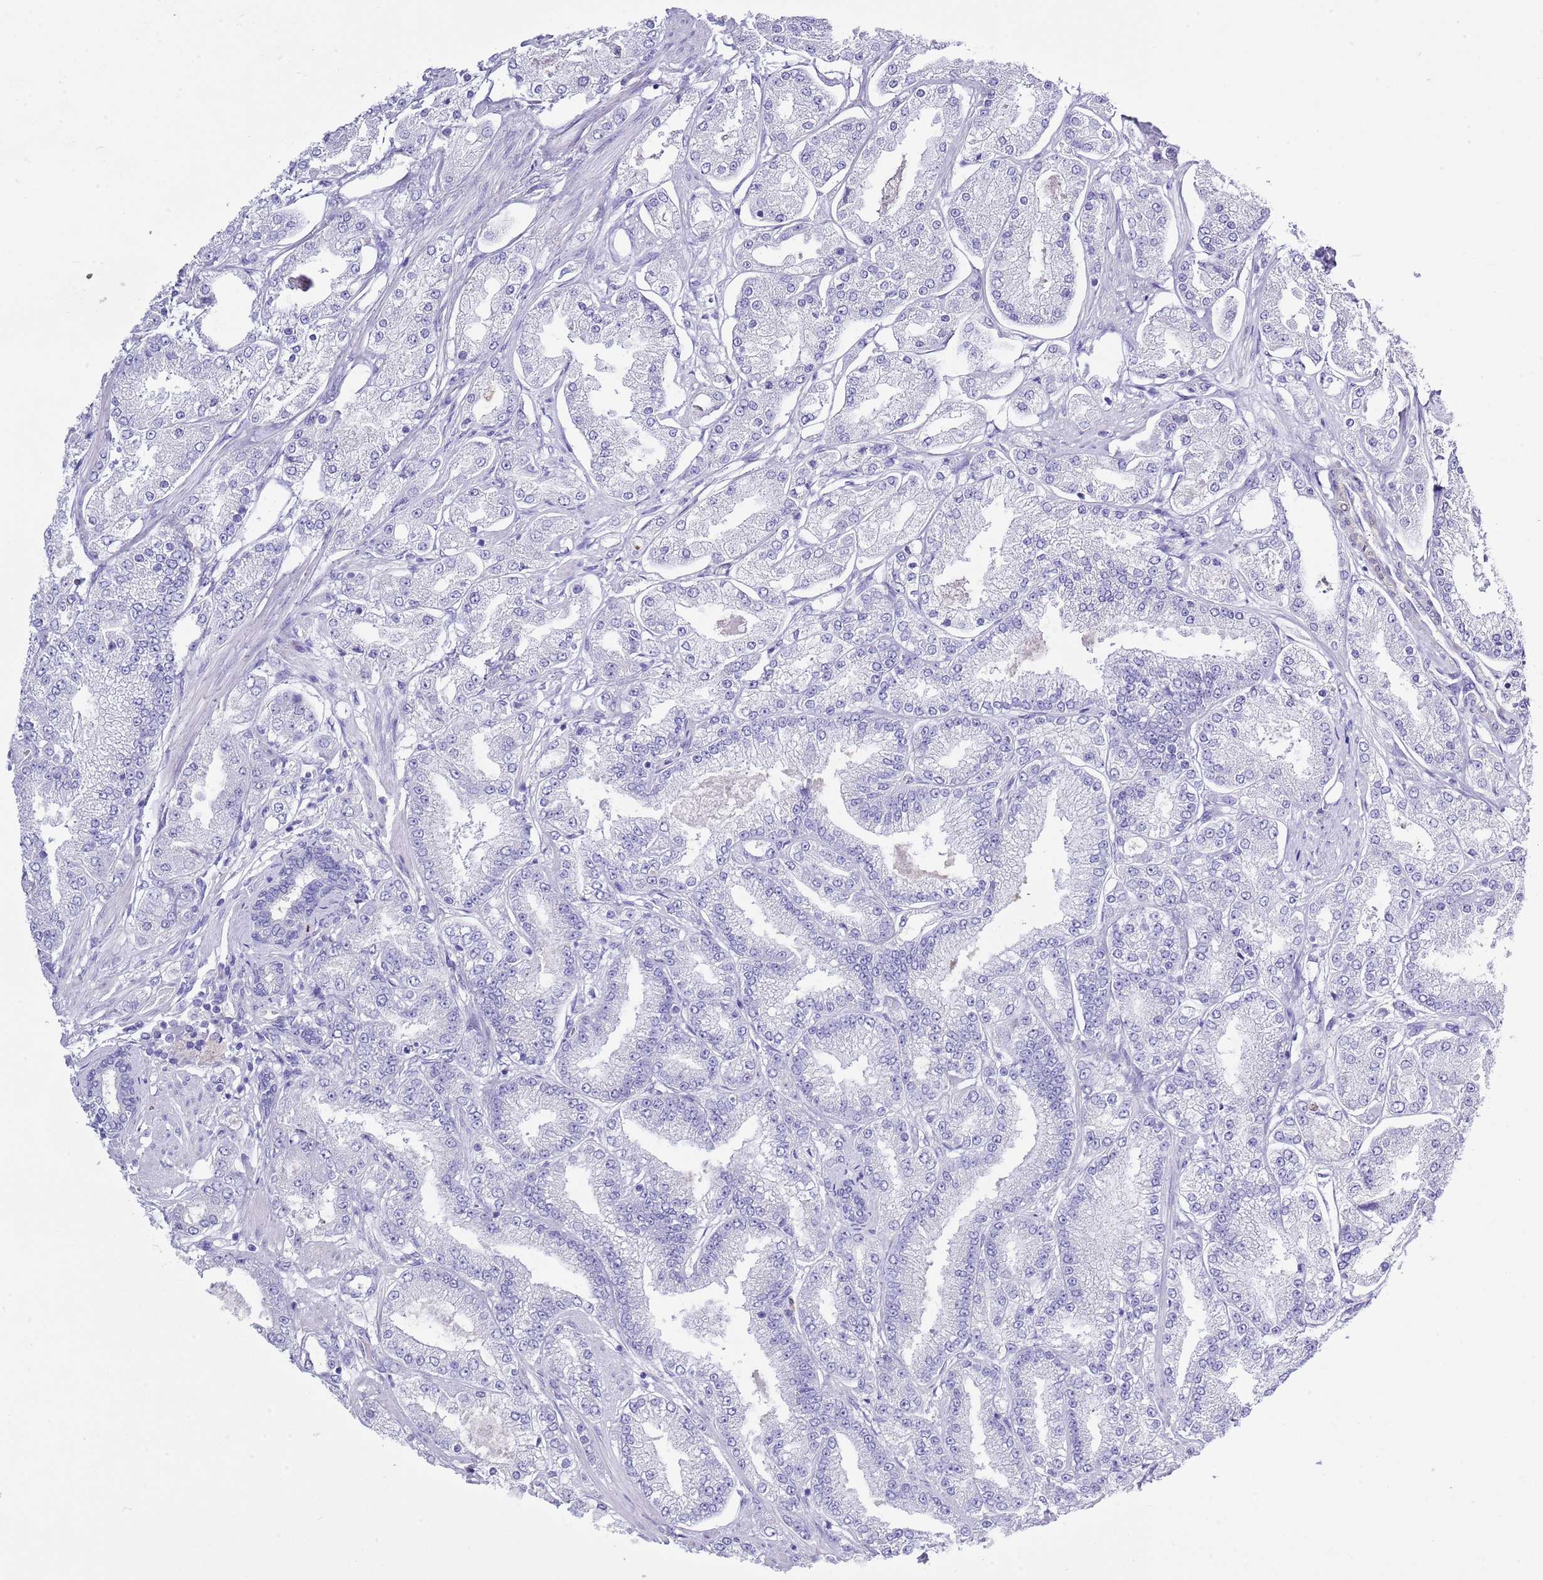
{"staining": {"intensity": "negative", "quantity": "none", "location": "none"}, "tissue": "prostate cancer", "cell_type": "Tumor cells", "image_type": "cancer", "snomed": [{"axis": "morphology", "description": "Adenocarcinoma, High grade"}, {"axis": "topography", "description": "Prostate"}], "caption": "IHC of human prostate cancer (high-grade adenocarcinoma) displays no expression in tumor cells.", "gene": "ZFP2", "patient": {"sex": "male", "age": 69}}